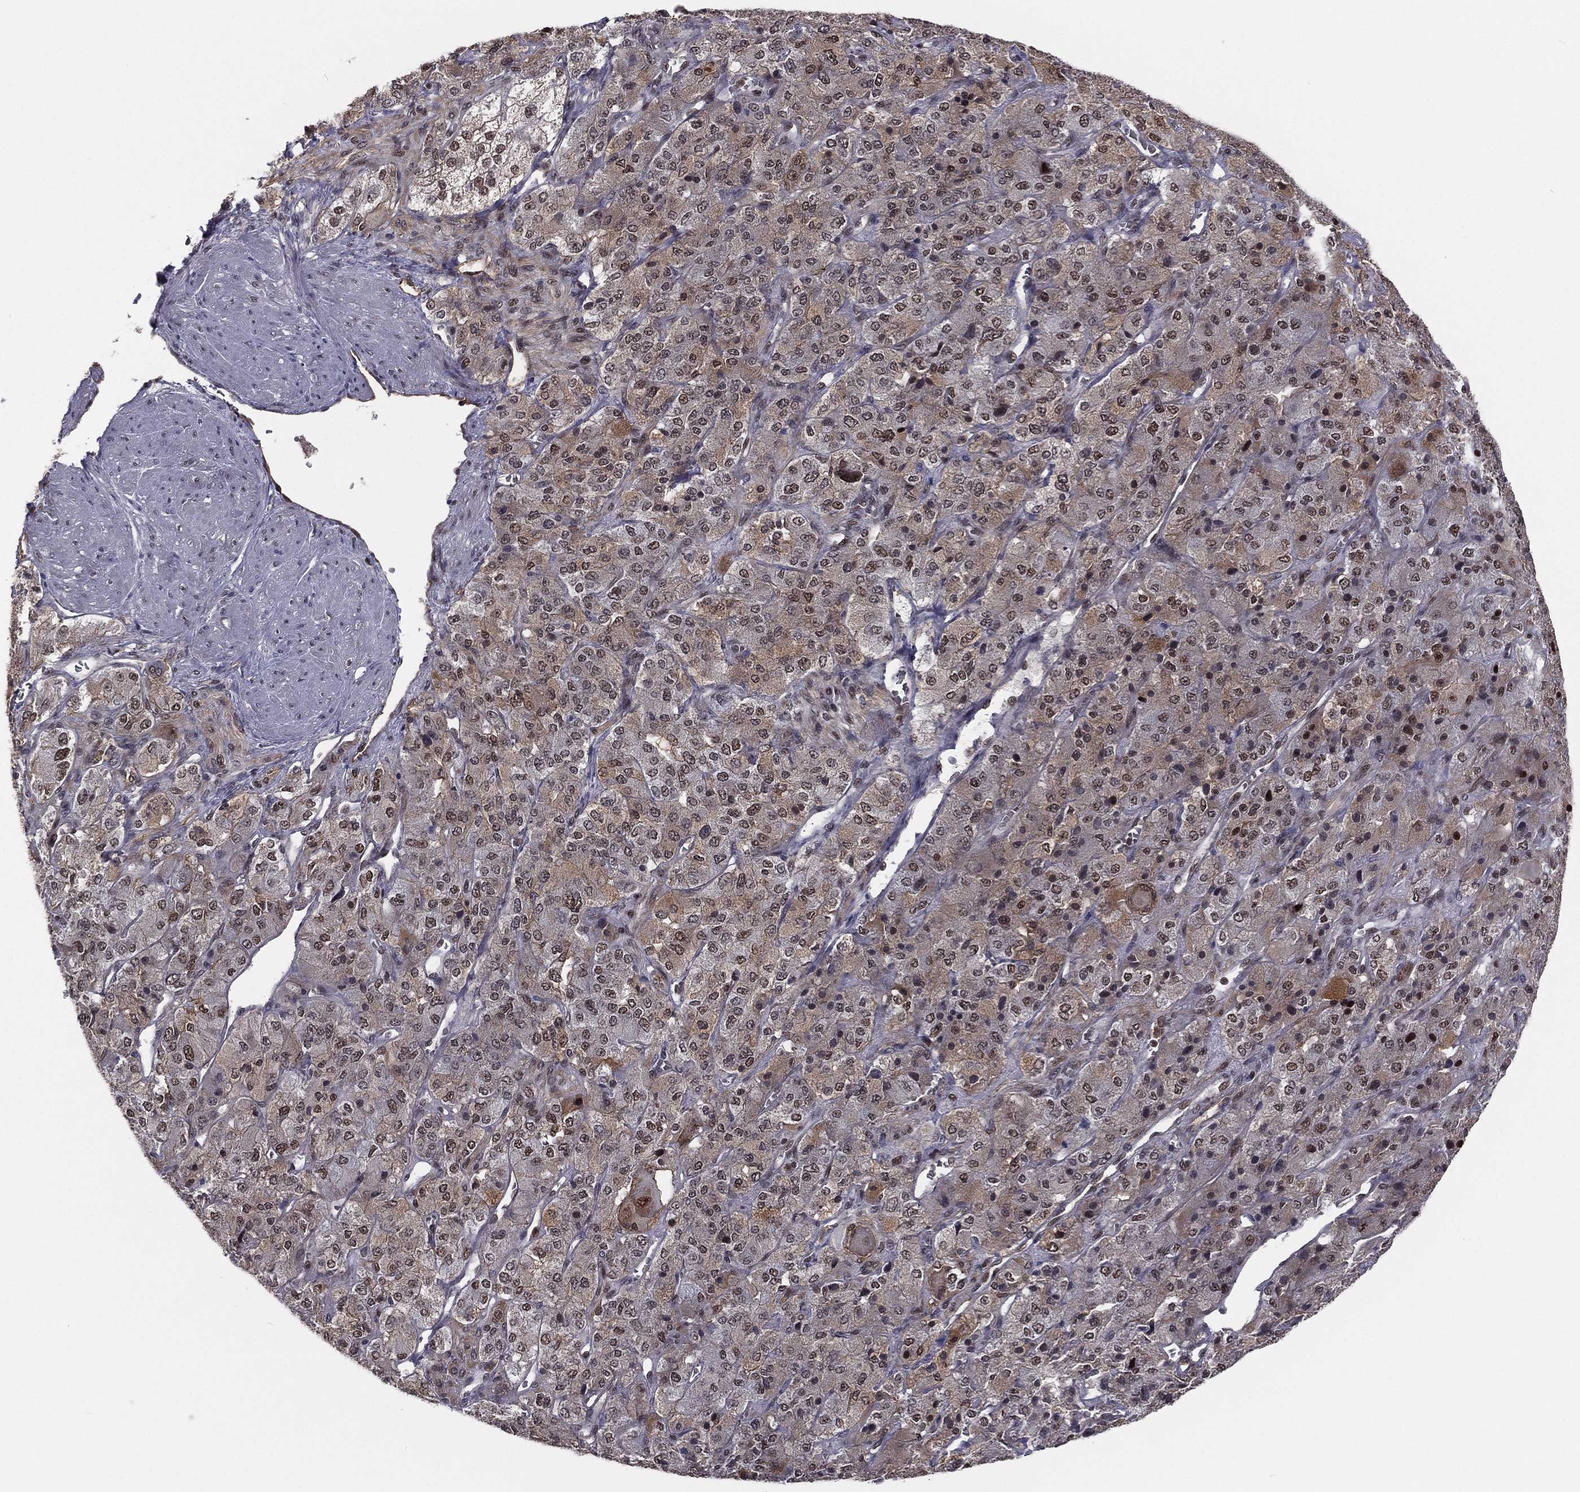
{"staining": {"intensity": "strong", "quantity": "25%-75%", "location": "nuclear"}, "tissue": "adrenal gland", "cell_type": "Glandular cells", "image_type": "normal", "snomed": [{"axis": "morphology", "description": "Normal tissue, NOS"}, {"axis": "topography", "description": "Adrenal gland"}], "caption": "Protein staining exhibits strong nuclear positivity in about 25%-75% of glandular cells in normal adrenal gland.", "gene": "GPALPP1", "patient": {"sex": "female", "age": 60}}